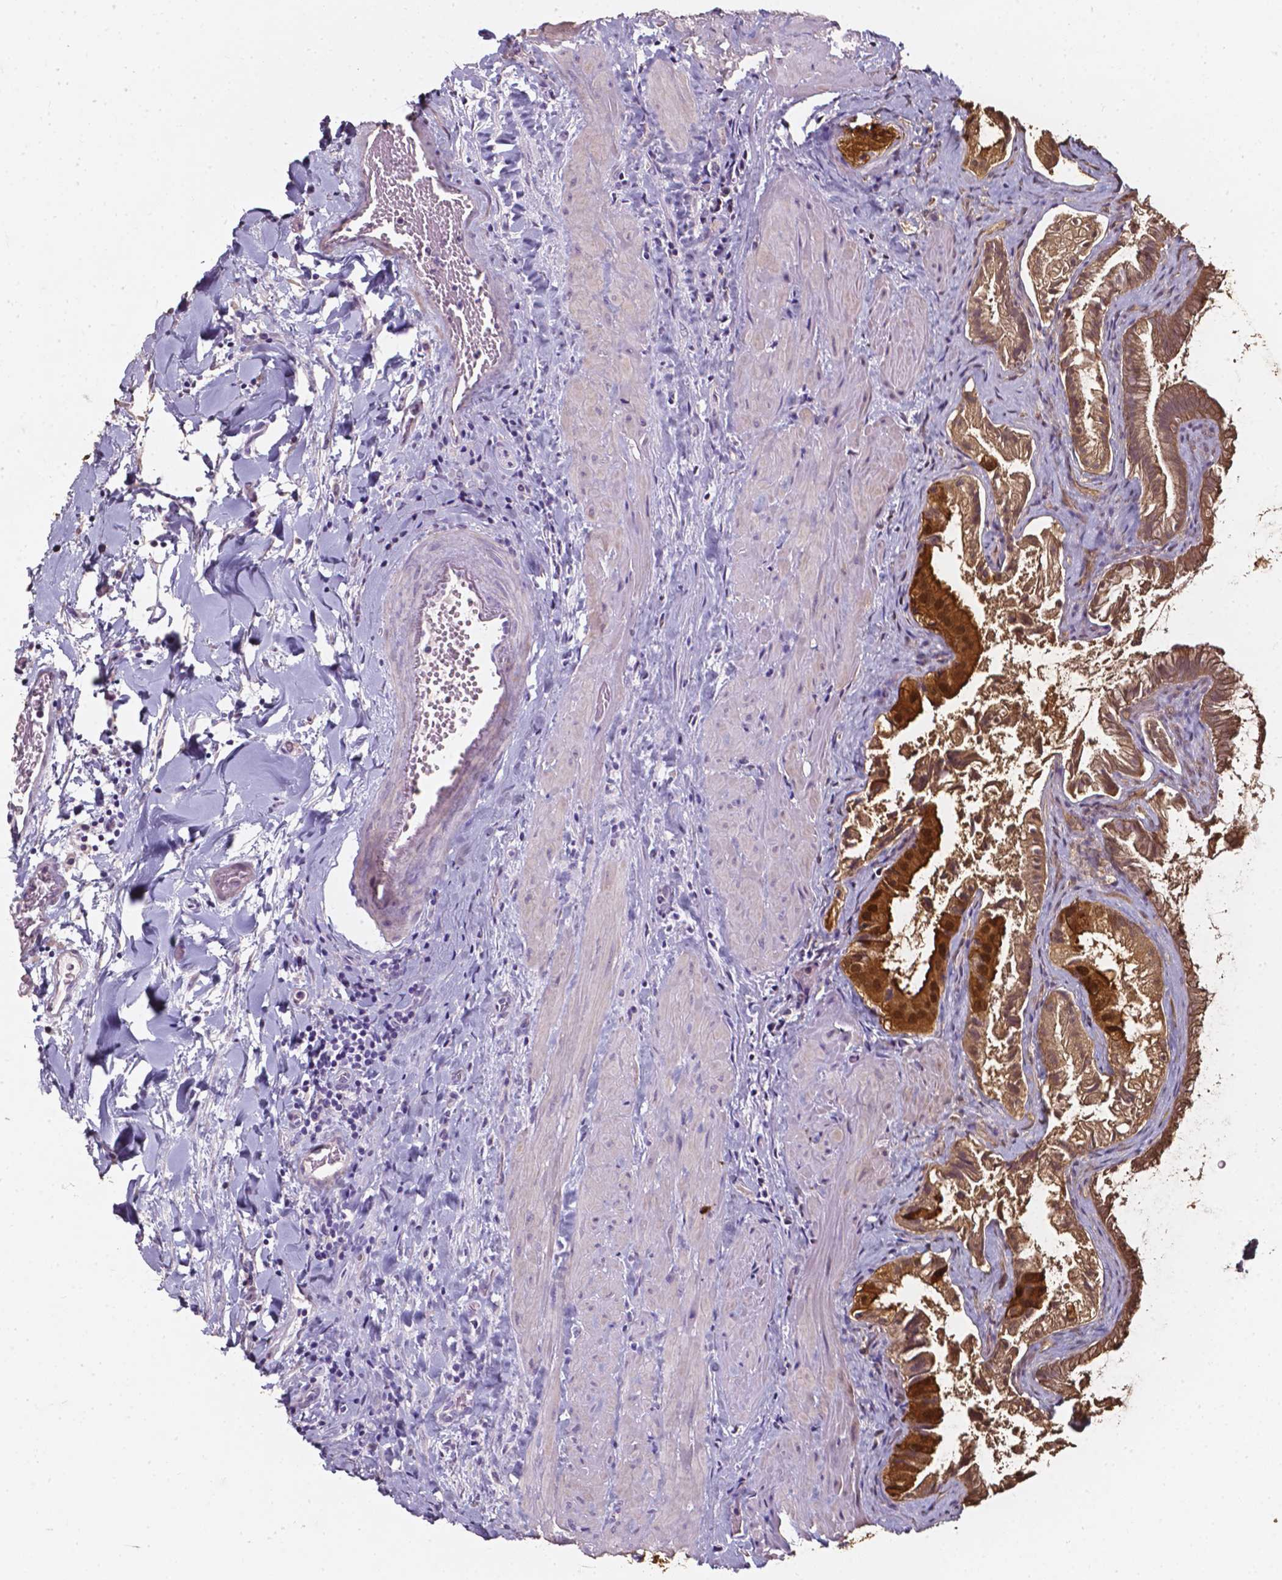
{"staining": {"intensity": "moderate", "quantity": ">75%", "location": "cytoplasmic/membranous,nuclear"}, "tissue": "gallbladder", "cell_type": "Glandular cells", "image_type": "normal", "snomed": [{"axis": "morphology", "description": "Normal tissue, NOS"}, {"axis": "topography", "description": "Gallbladder"}], "caption": "Moderate cytoplasmic/membranous,nuclear expression for a protein is seen in approximately >75% of glandular cells of normal gallbladder using IHC.", "gene": "AKR1B10", "patient": {"sex": "male", "age": 70}}